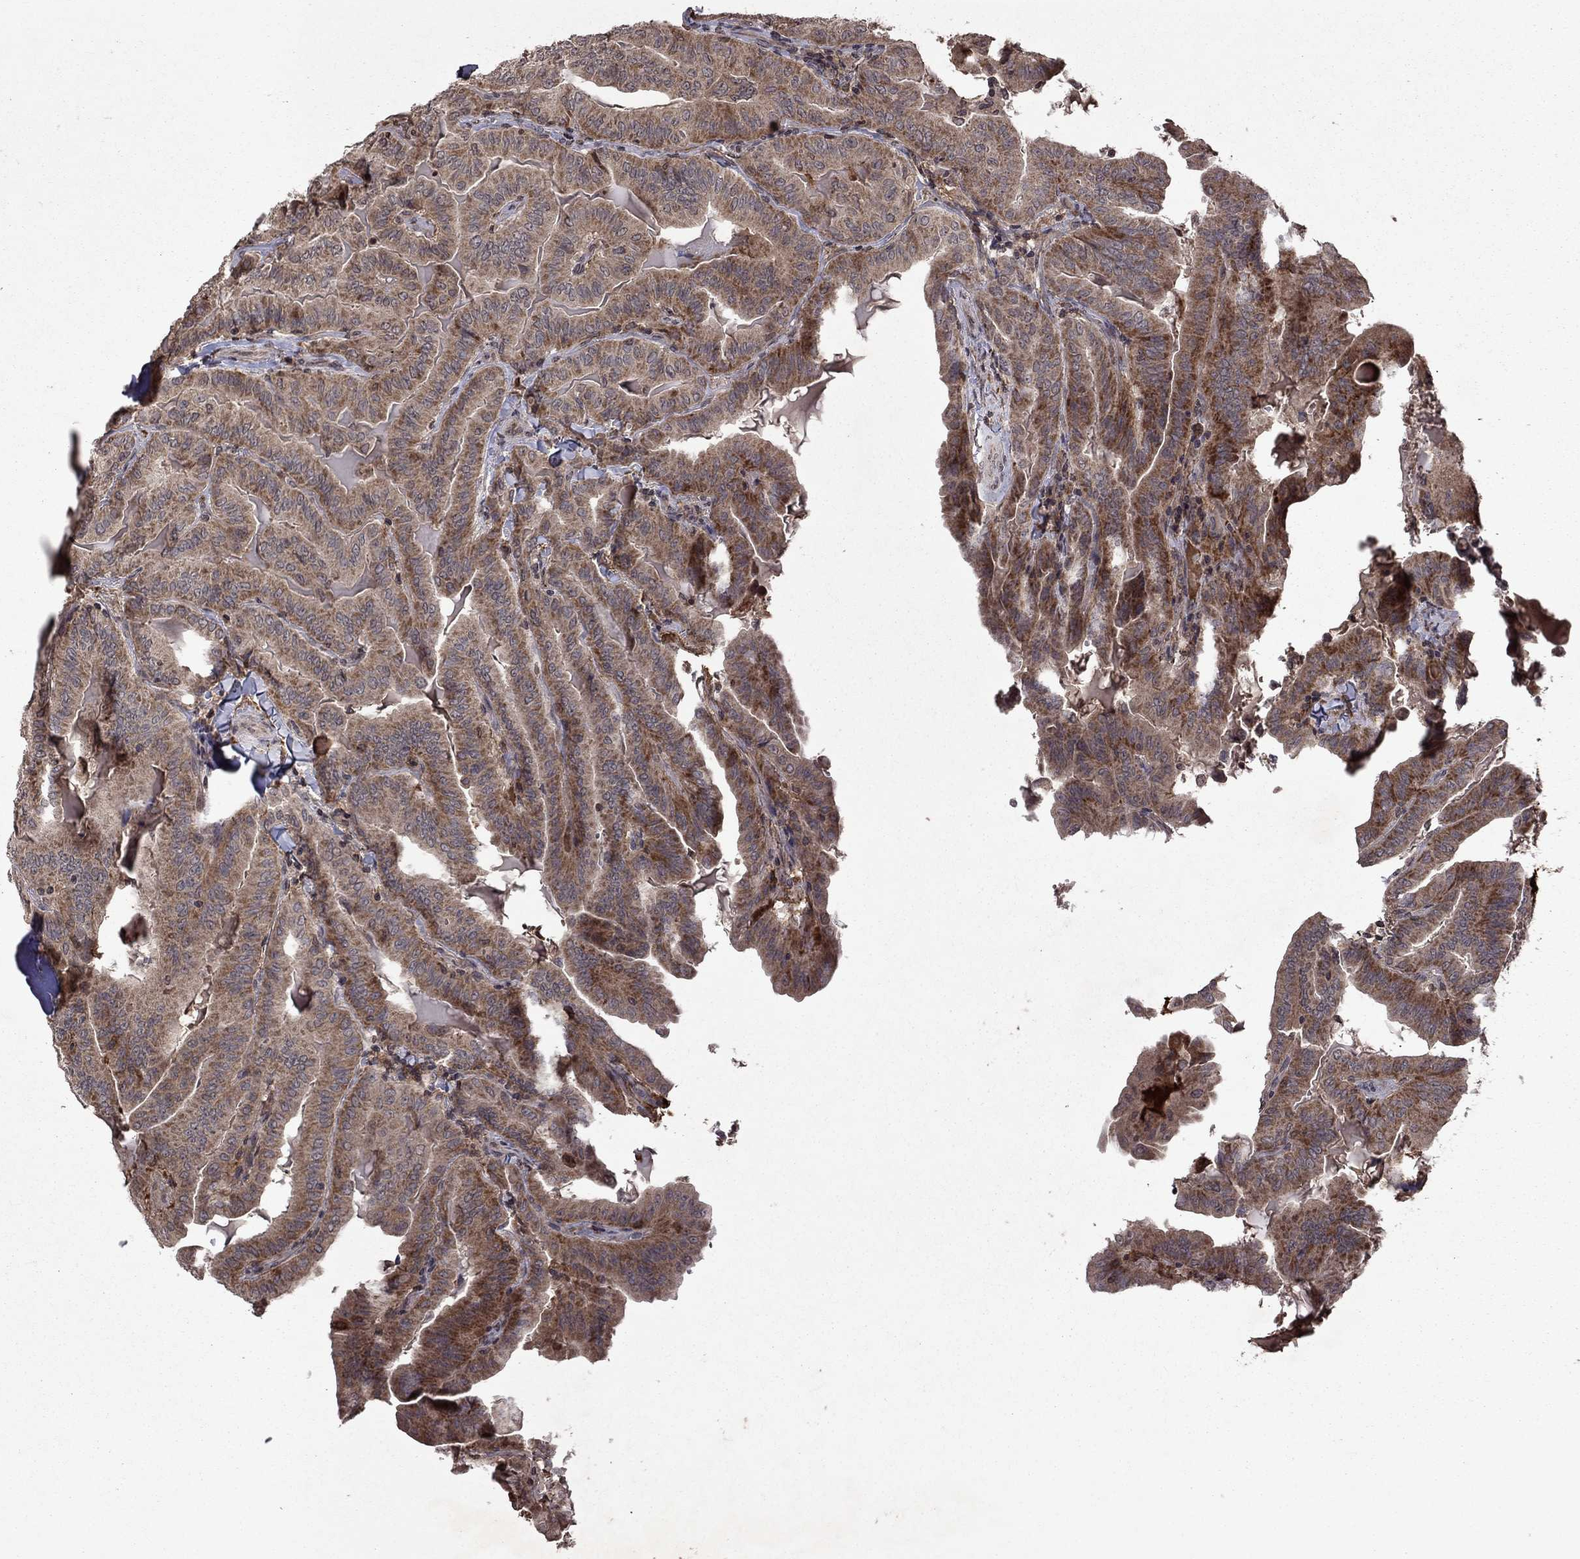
{"staining": {"intensity": "moderate", "quantity": "25%-75%", "location": "cytoplasmic/membranous"}, "tissue": "thyroid cancer", "cell_type": "Tumor cells", "image_type": "cancer", "snomed": [{"axis": "morphology", "description": "Papillary adenocarcinoma, NOS"}, {"axis": "topography", "description": "Thyroid gland"}], "caption": "Protein staining demonstrates moderate cytoplasmic/membranous staining in about 25%-75% of tumor cells in thyroid cancer (papillary adenocarcinoma).", "gene": "NLGN1", "patient": {"sex": "female", "age": 68}}